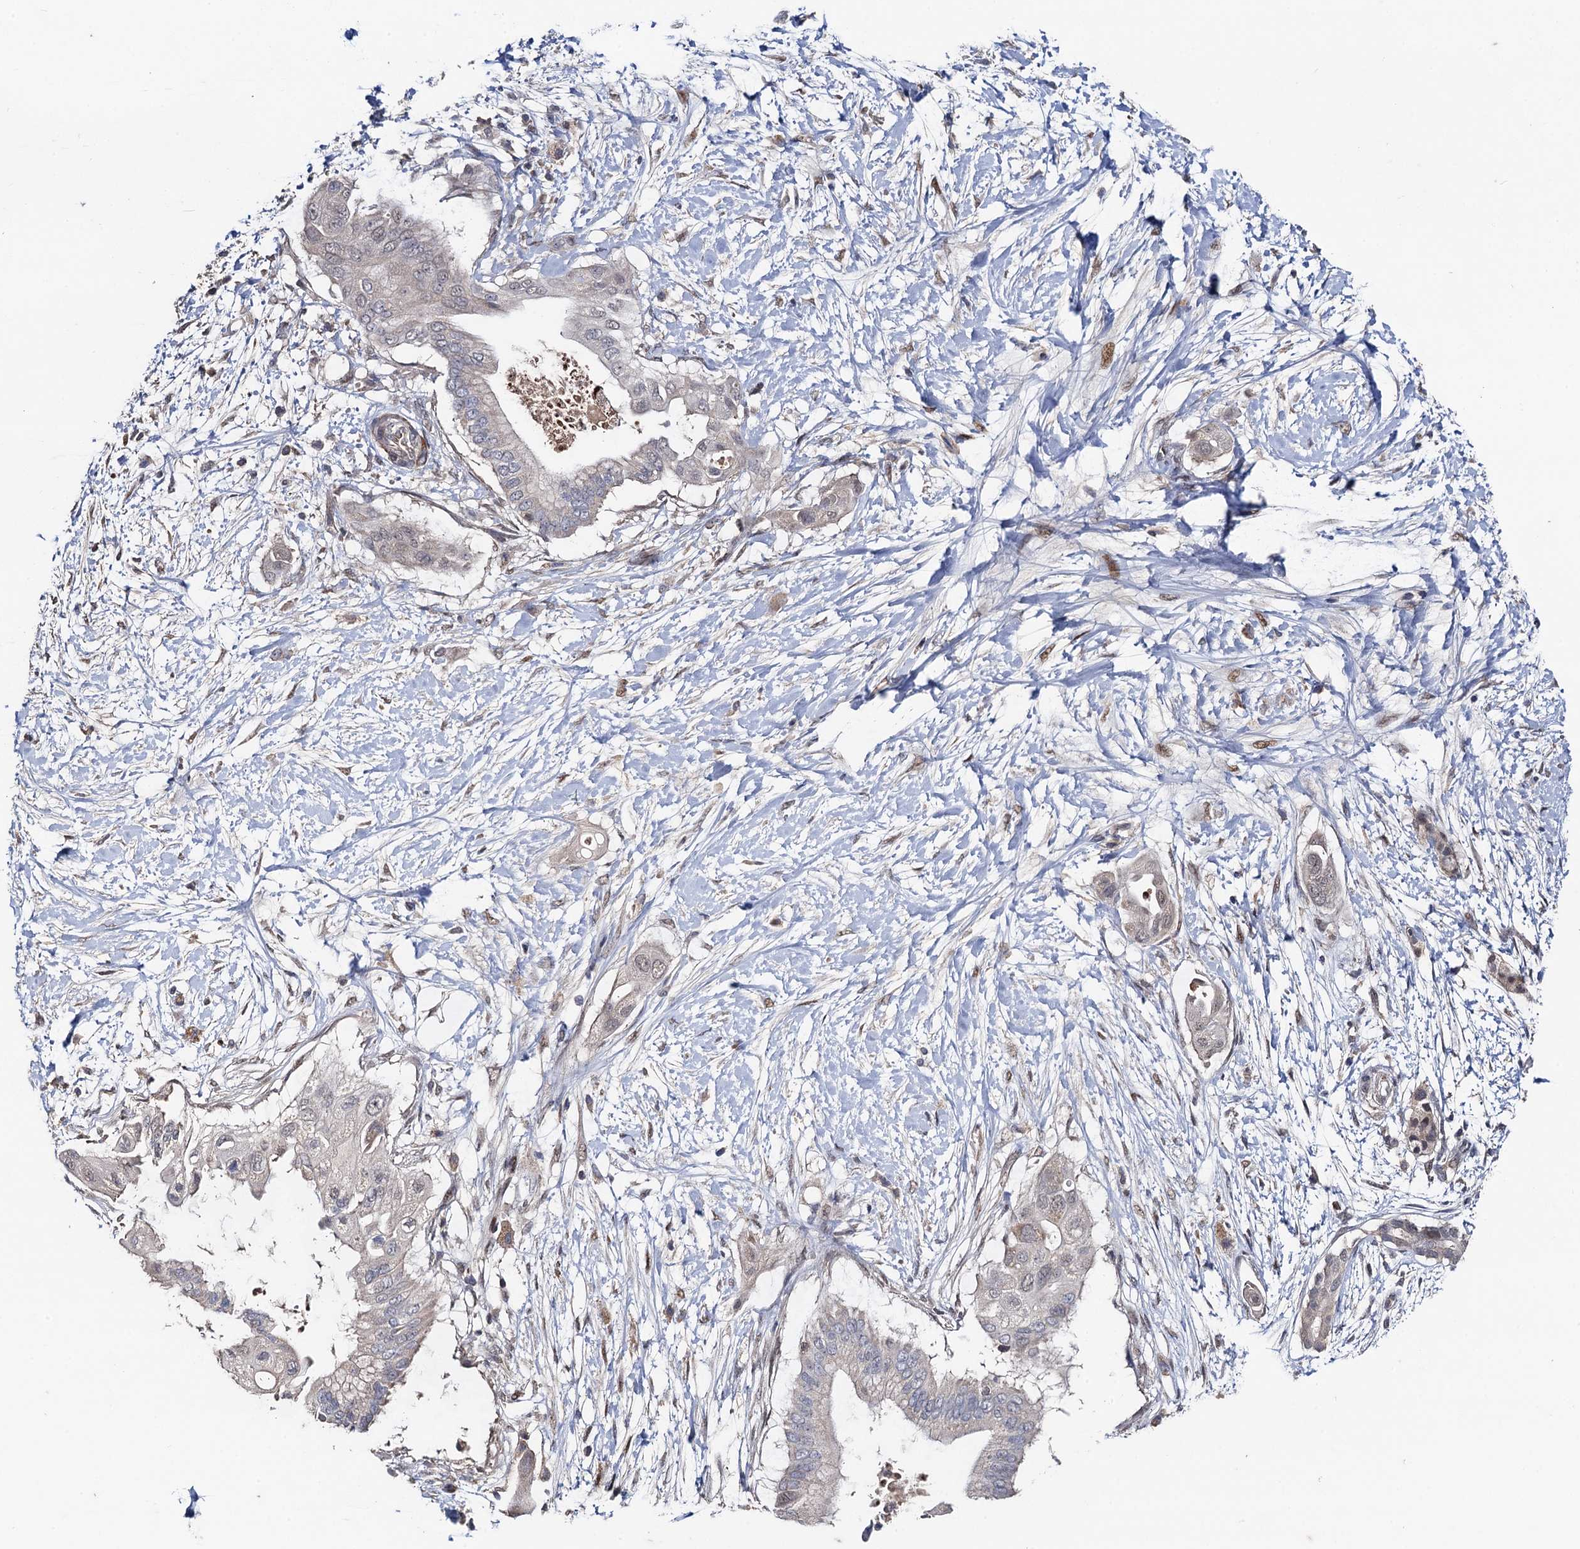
{"staining": {"intensity": "negative", "quantity": "none", "location": "none"}, "tissue": "pancreatic cancer", "cell_type": "Tumor cells", "image_type": "cancer", "snomed": [{"axis": "morphology", "description": "Adenocarcinoma, NOS"}, {"axis": "topography", "description": "Pancreas"}], "caption": "Tumor cells are negative for brown protein staining in adenocarcinoma (pancreatic). The staining is performed using DAB brown chromogen with nuclei counter-stained in using hematoxylin.", "gene": "PPTC7", "patient": {"sex": "male", "age": 68}}